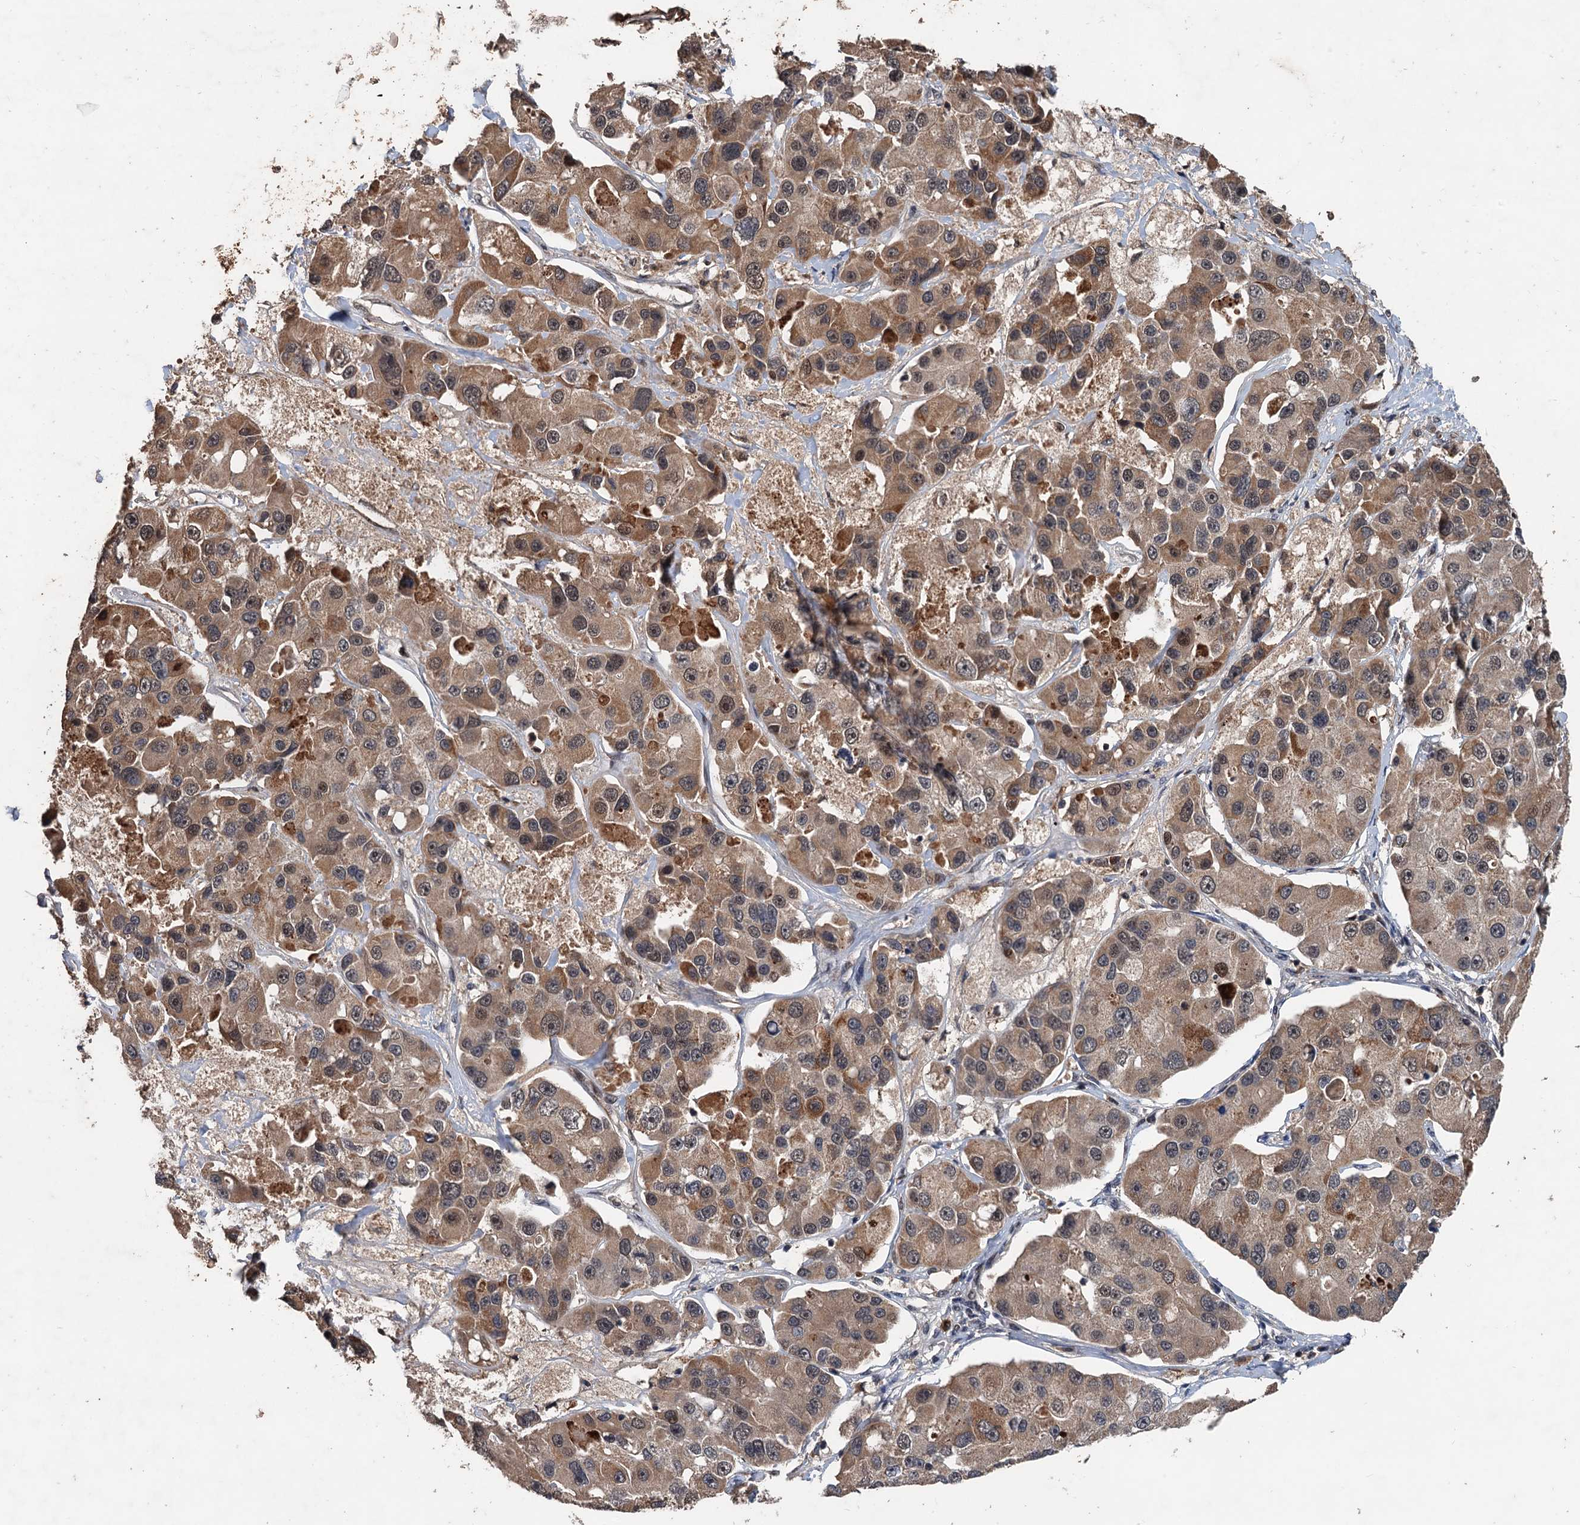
{"staining": {"intensity": "moderate", "quantity": ">75%", "location": "cytoplasmic/membranous,nuclear"}, "tissue": "lung cancer", "cell_type": "Tumor cells", "image_type": "cancer", "snomed": [{"axis": "morphology", "description": "Adenocarcinoma, NOS"}, {"axis": "topography", "description": "Lung"}], "caption": "Protein analysis of lung adenocarcinoma tissue exhibits moderate cytoplasmic/membranous and nuclear staining in approximately >75% of tumor cells.", "gene": "ZNF438", "patient": {"sex": "female", "age": 54}}